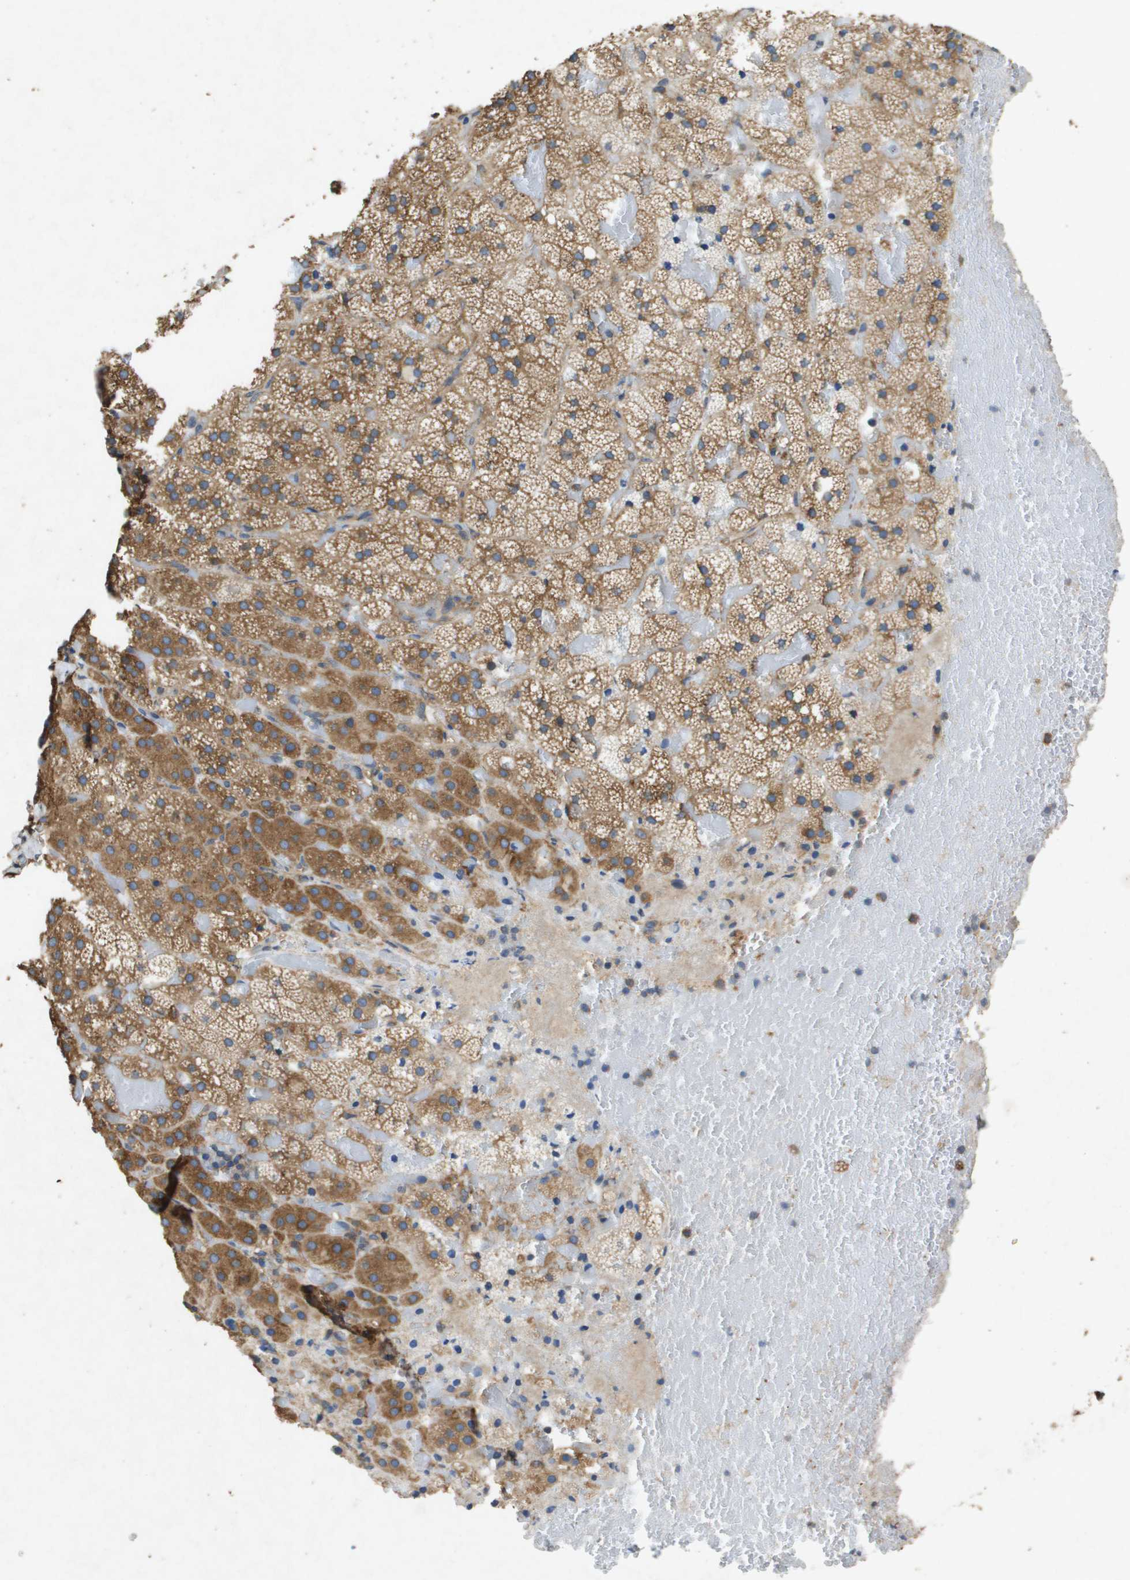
{"staining": {"intensity": "moderate", "quantity": ">75%", "location": "cytoplasmic/membranous"}, "tissue": "adrenal gland", "cell_type": "Glandular cells", "image_type": "normal", "snomed": [{"axis": "morphology", "description": "Normal tissue, NOS"}, {"axis": "topography", "description": "Adrenal gland"}], "caption": "Benign adrenal gland was stained to show a protein in brown. There is medium levels of moderate cytoplasmic/membranous positivity in about >75% of glandular cells. The protein is stained brown, and the nuclei are stained in blue (DAB IHC with brightfield microscopy, high magnification).", "gene": "PTPRT", "patient": {"sex": "female", "age": 59}}